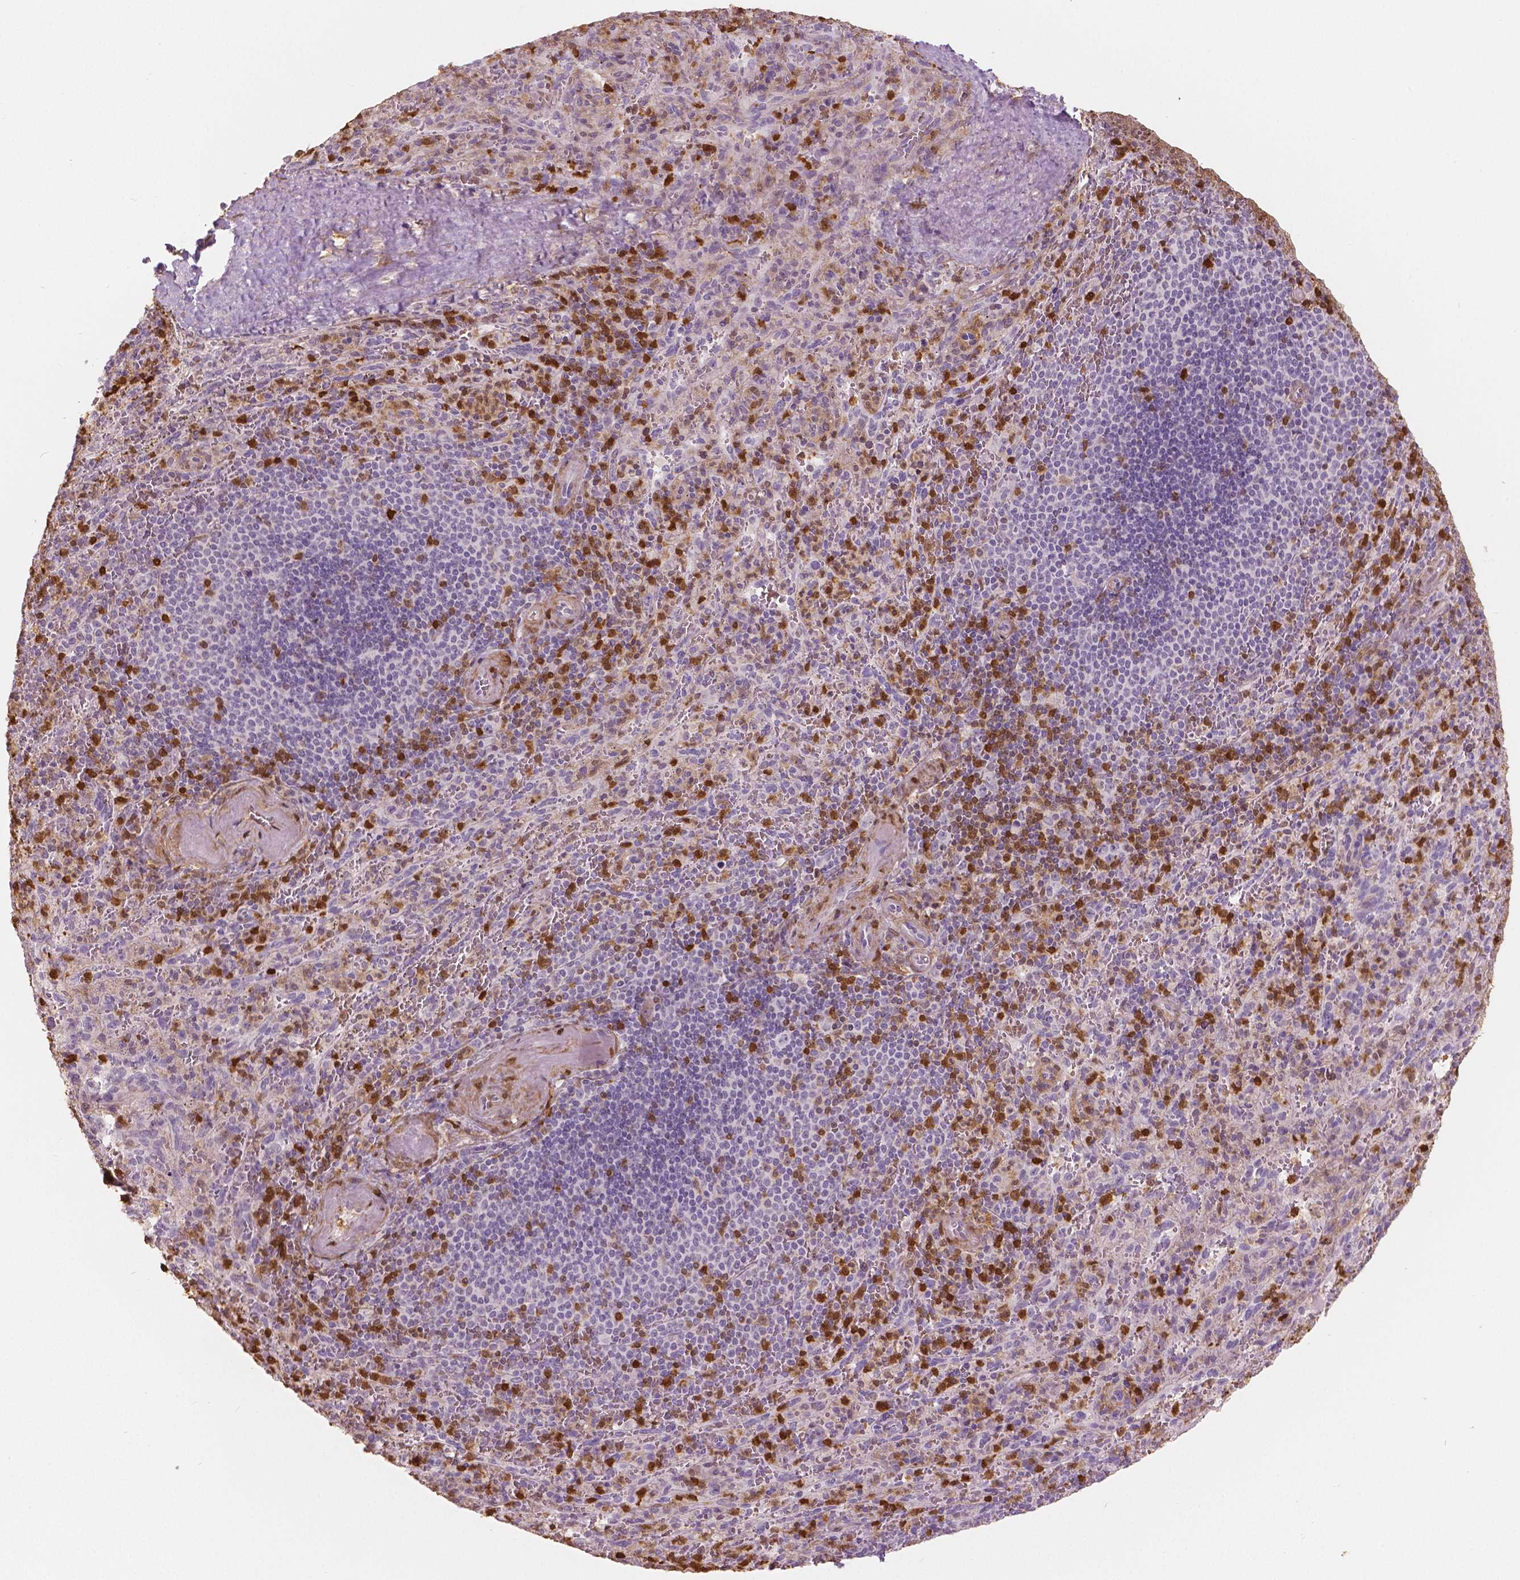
{"staining": {"intensity": "moderate", "quantity": "25%-75%", "location": "cytoplasmic/membranous"}, "tissue": "spleen", "cell_type": "Cells in red pulp", "image_type": "normal", "snomed": [{"axis": "morphology", "description": "Normal tissue, NOS"}, {"axis": "topography", "description": "Spleen"}], "caption": "This image shows IHC staining of normal spleen, with medium moderate cytoplasmic/membranous staining in about 25%-75% of cells in red pulp.", "gene": "S100A4", "patient": {"sex": "male", "age": 57}}